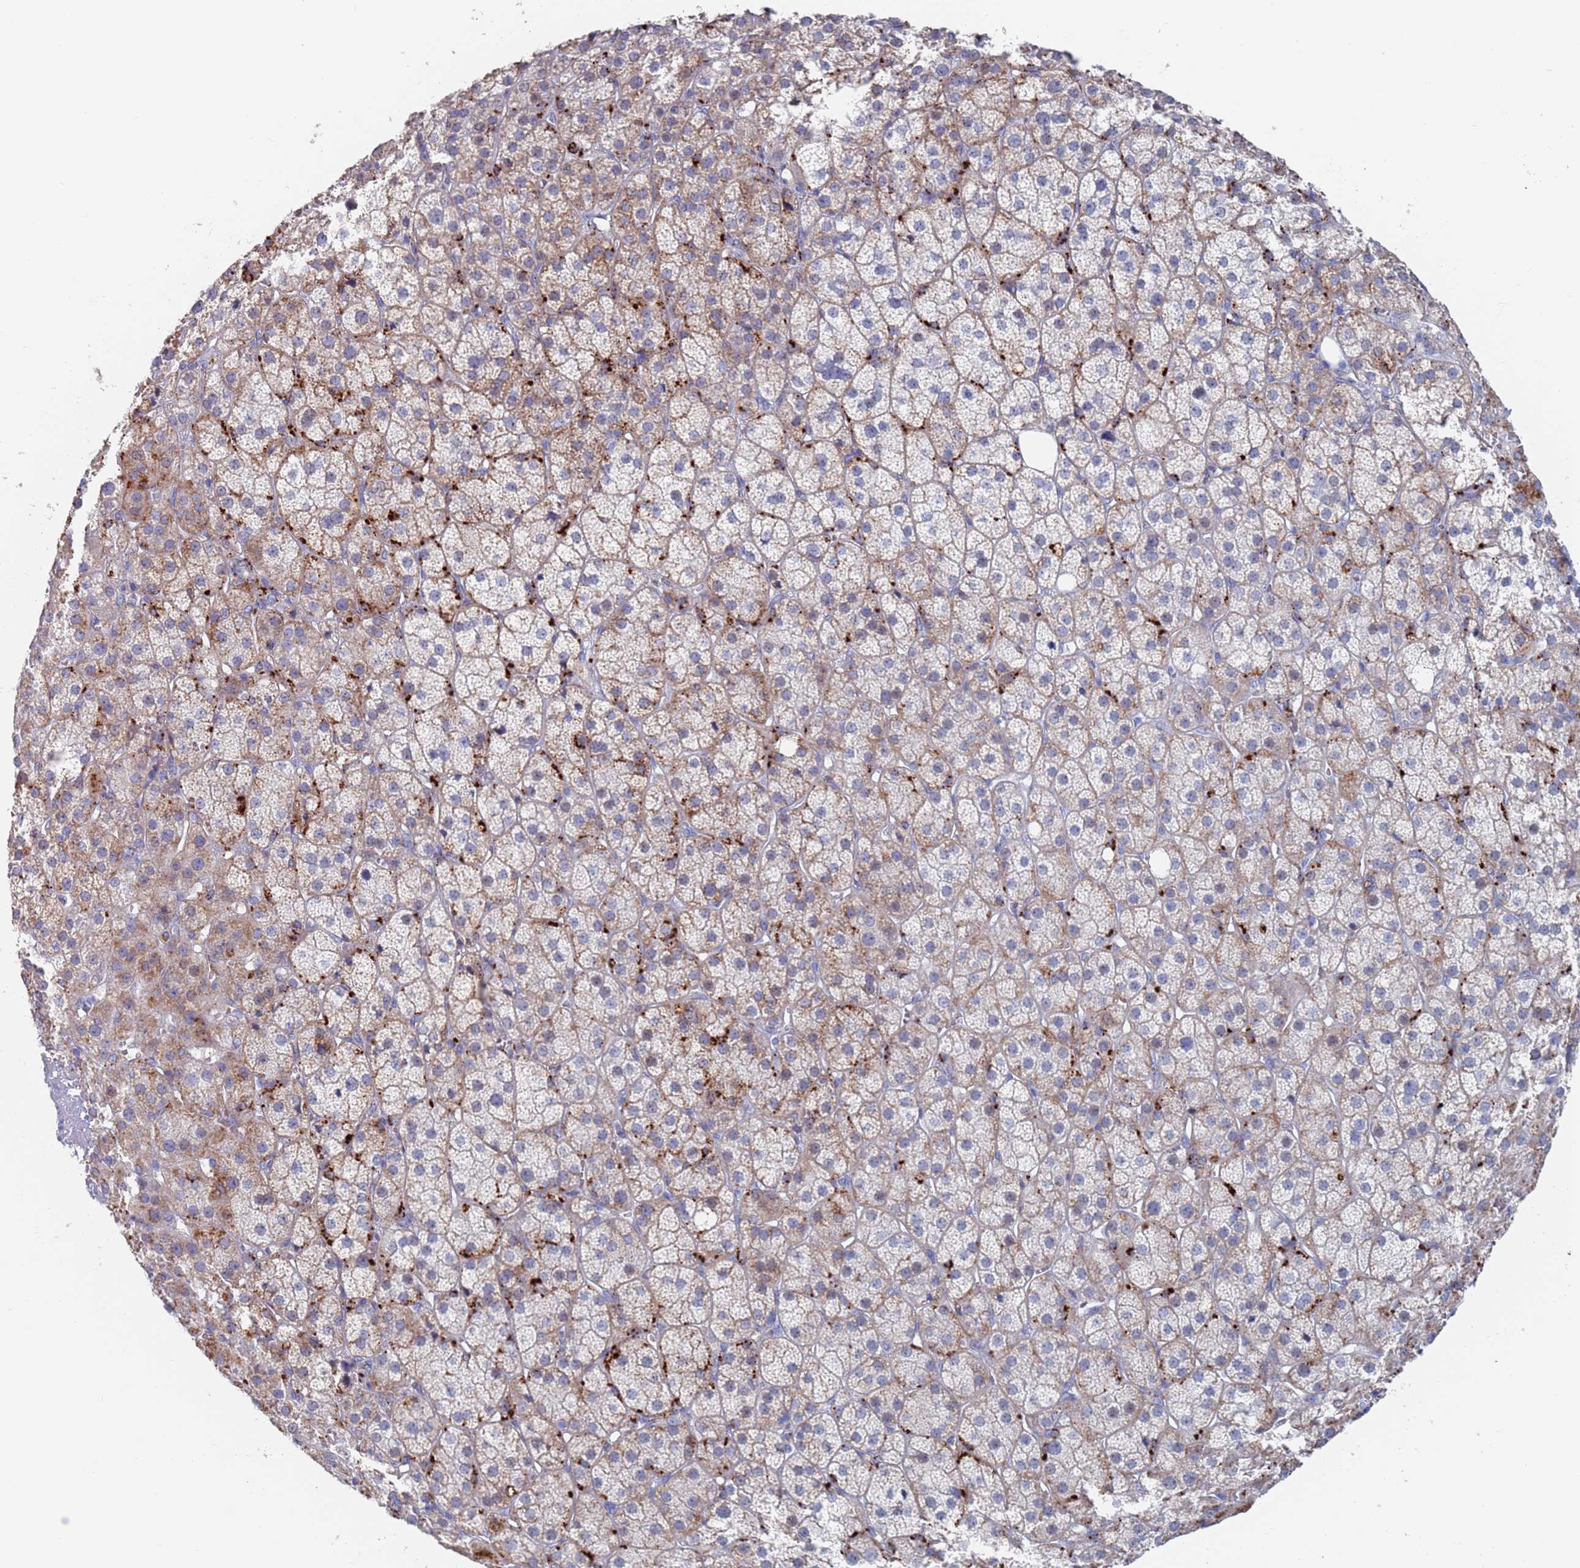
{"staining": {"intensity": "strong", "quantity": "<25%", "location": "cytoplasmic/membranous"}, "tissue": "adrenal gland", "cell_type": "Glandular cells", "image_type": "normal", "snomed": [{"axis": "morphology", "description": "Normal tissue, NOS"}, {"axis": "topography", "description": "Adrenal gland"}], "caption": "Strong cytoplasmic/membranous expression for a protein is appreciated in about <25% of glandular cells of benign adrenal gland using immunohistochemistry.", "gene": "FUCA1", "patient": {"sex": "female", "age": 57}}